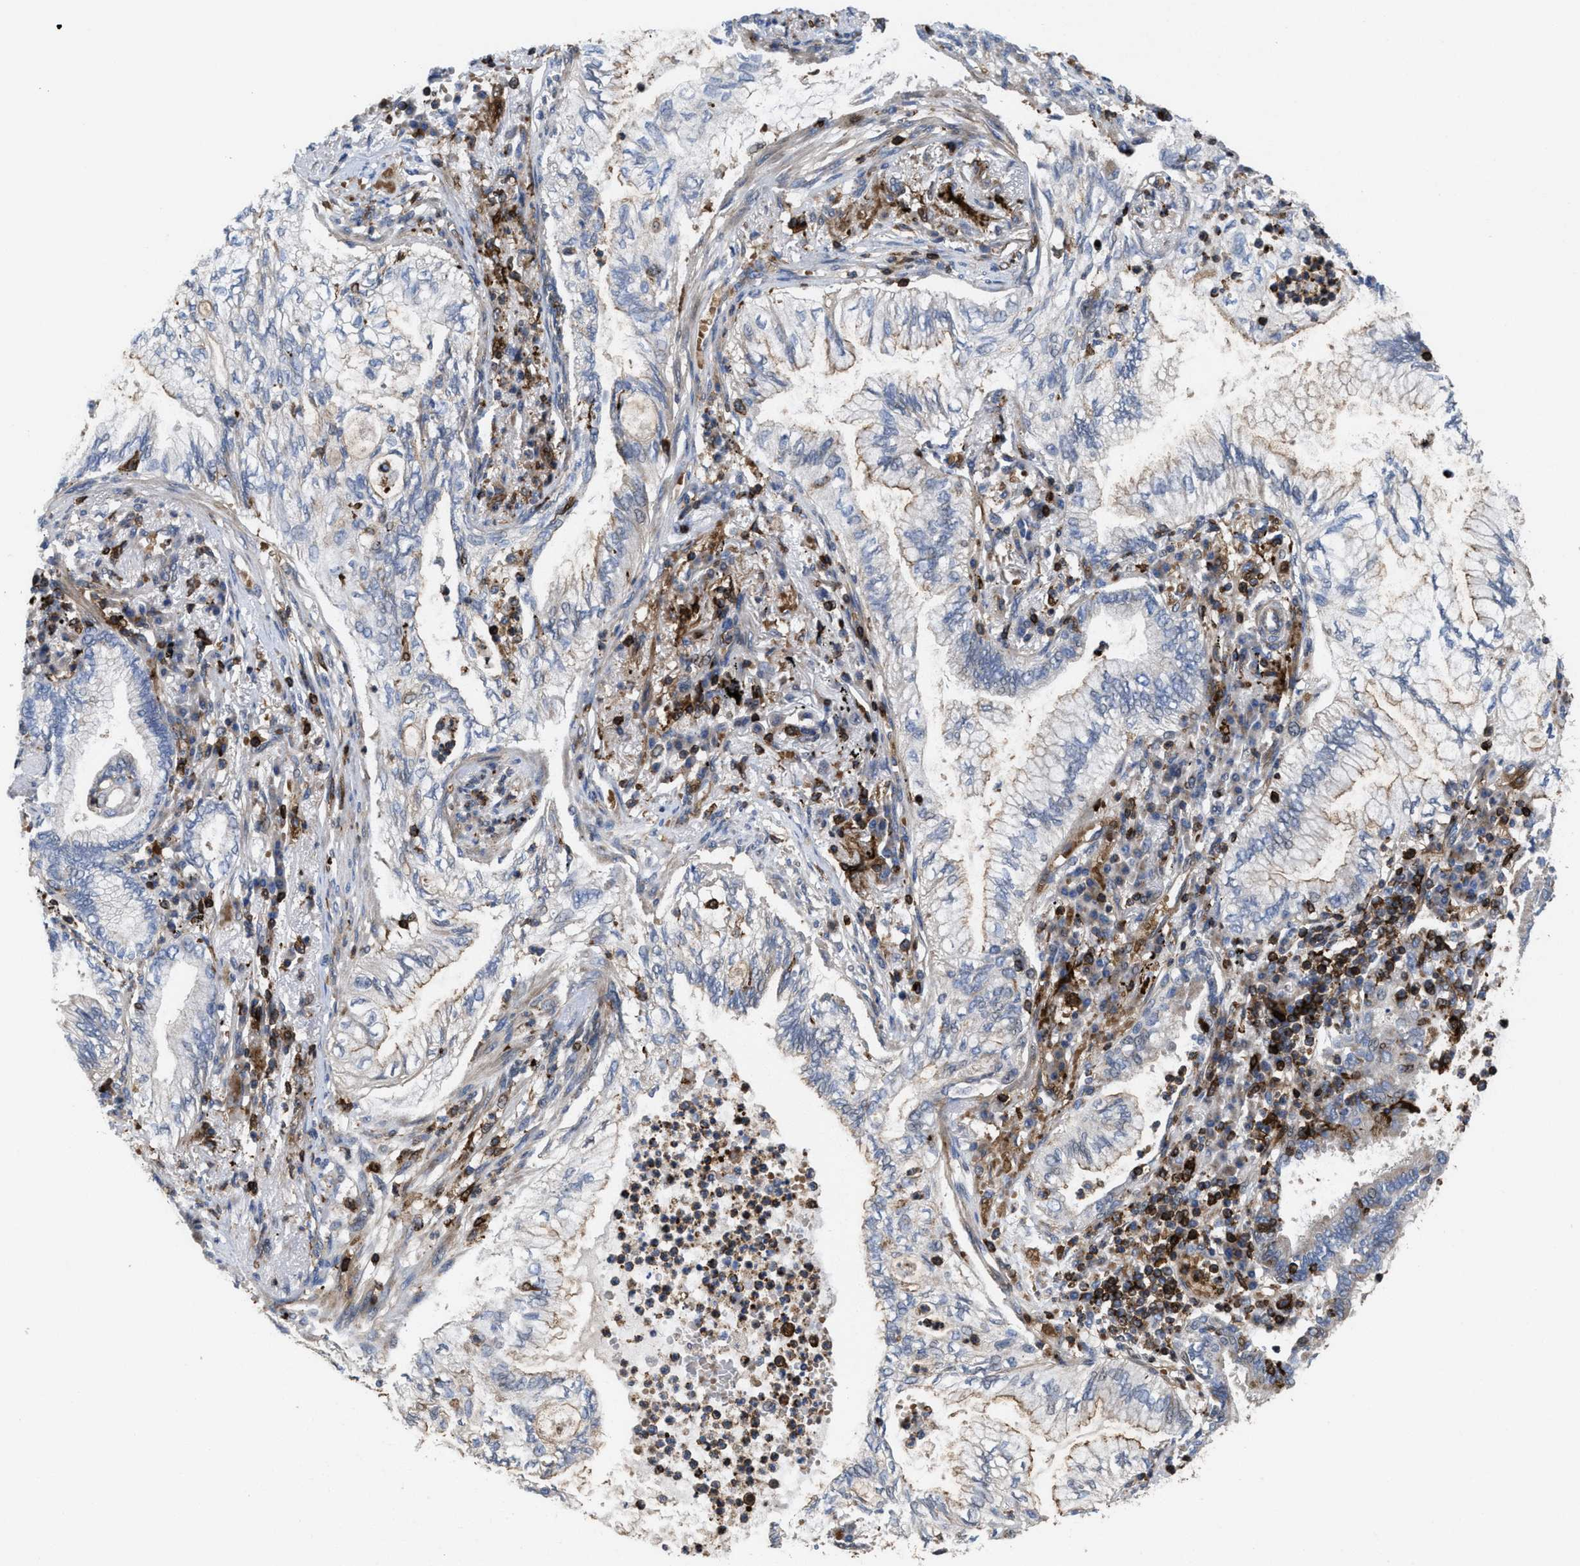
{"staining": {"intensity": "weak", "quantity": "25%-75%", "location": "cytoplasmic/membranous"}, "tissue": "lung cancer", "cell_type": "Tumor cells", "image_type": "cancer", "snomed": [{"axis": "morphology", "description": "Normal tissue, NOS"}, {"axis": "morphology", "description": "Adenocarcinoma, NOS"}, {"axis": "topography", "description": "Bronchus"}, {"axis": "topography", "description": "Lung"}], "caption": "A brown stain shows weak cytoplasmic/membranous positivity of a protein in human lung cancer (adenocarcinoma) tumor cells. (IHC, brightfield microscopy, high magnification).", "gene": "PTPRE", "patient": {"sex": "female", "age": 70}}